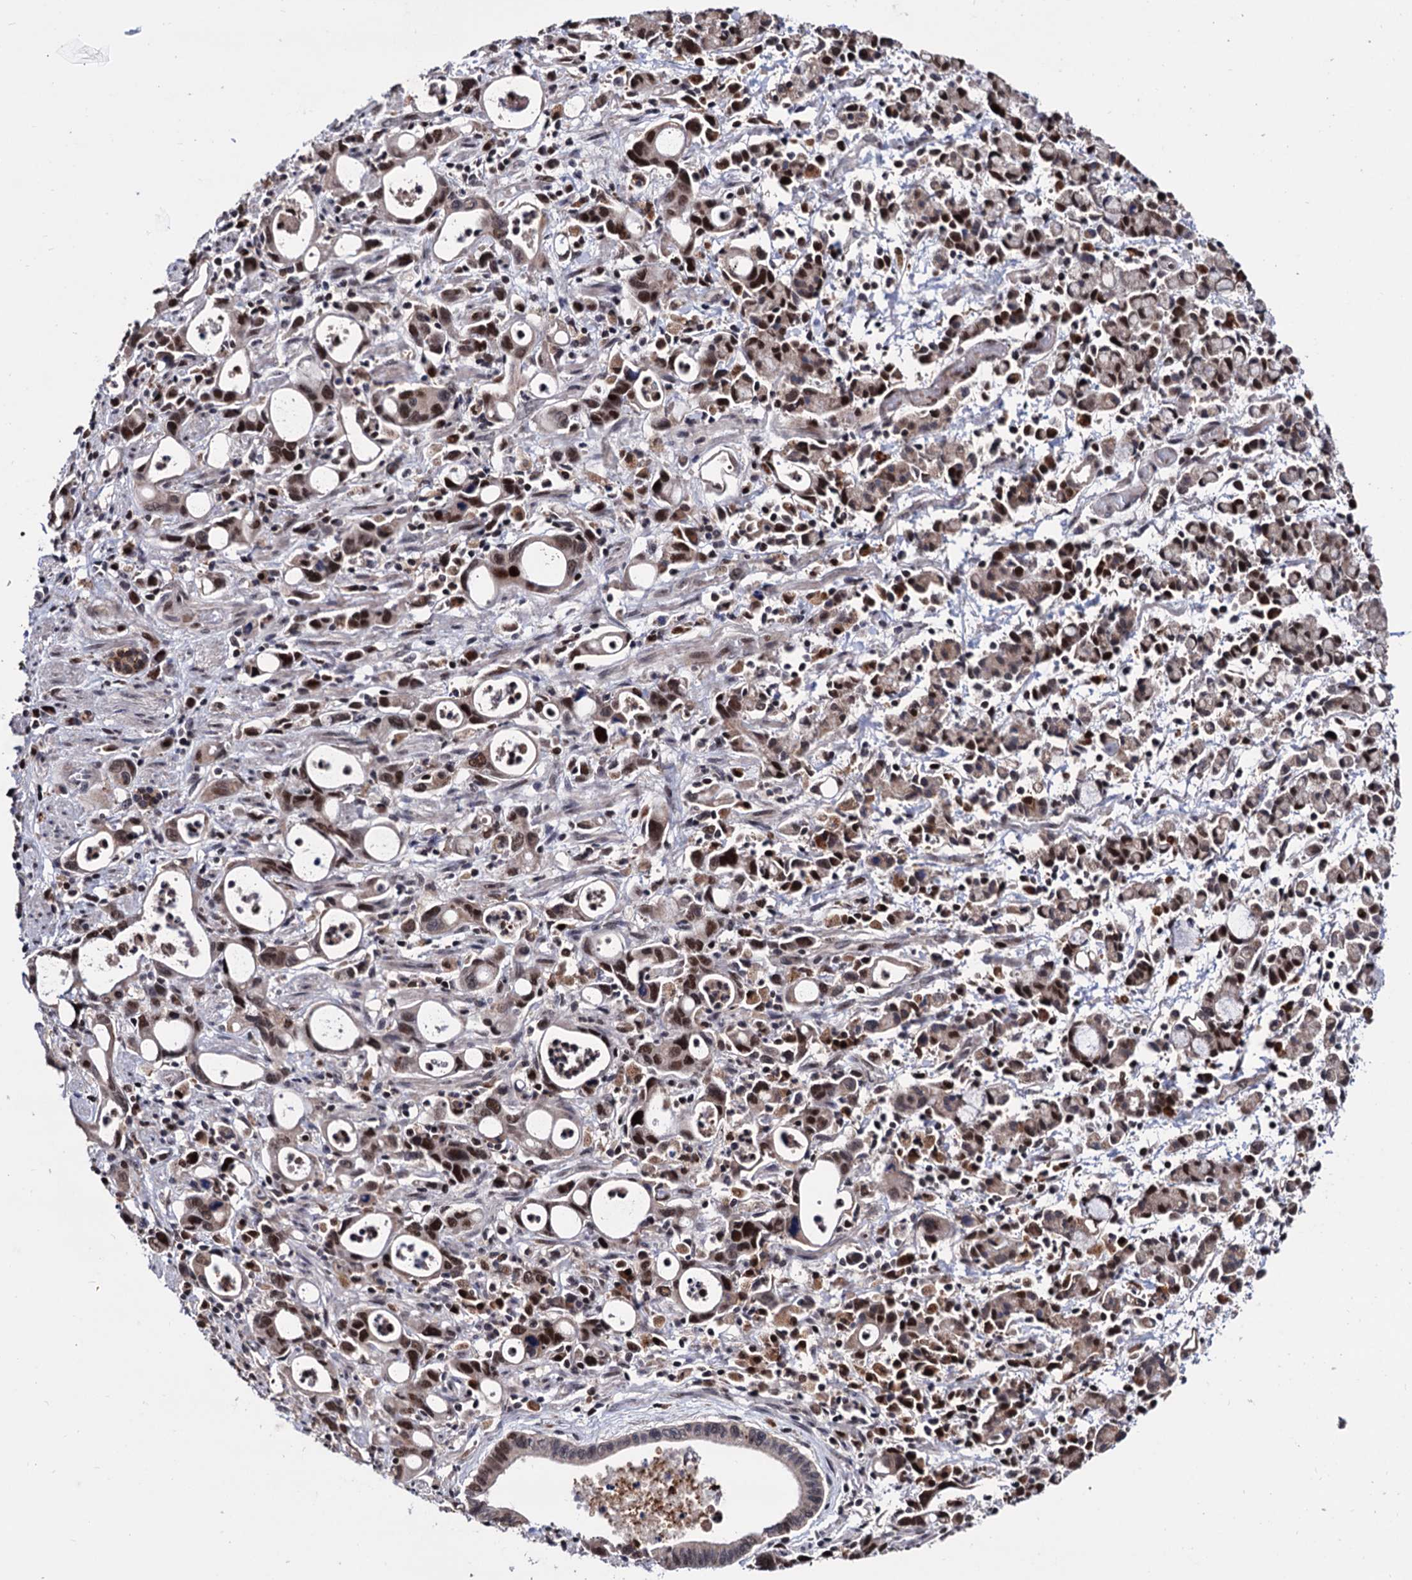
{"staining": {"intensity": "moderate", "quantity": ">75%", "location": "cytoplasmic/membranous,nuclear"}, "tissue": "stomach cancer", "cell_type": "Tumor cells", "image_type": "cancer", "snomed": [{"axis": "morphology", "description": "Adenocarcinoma, NOS"}, {"axis": "topography", "description": "Stomach, lower"}], "caption": "Stomach cancer stained with a protein marker displays moderate staining in tumor cells.", "gene": "RNASEH2B", "patient": {"sex": "female", "age": 43}}